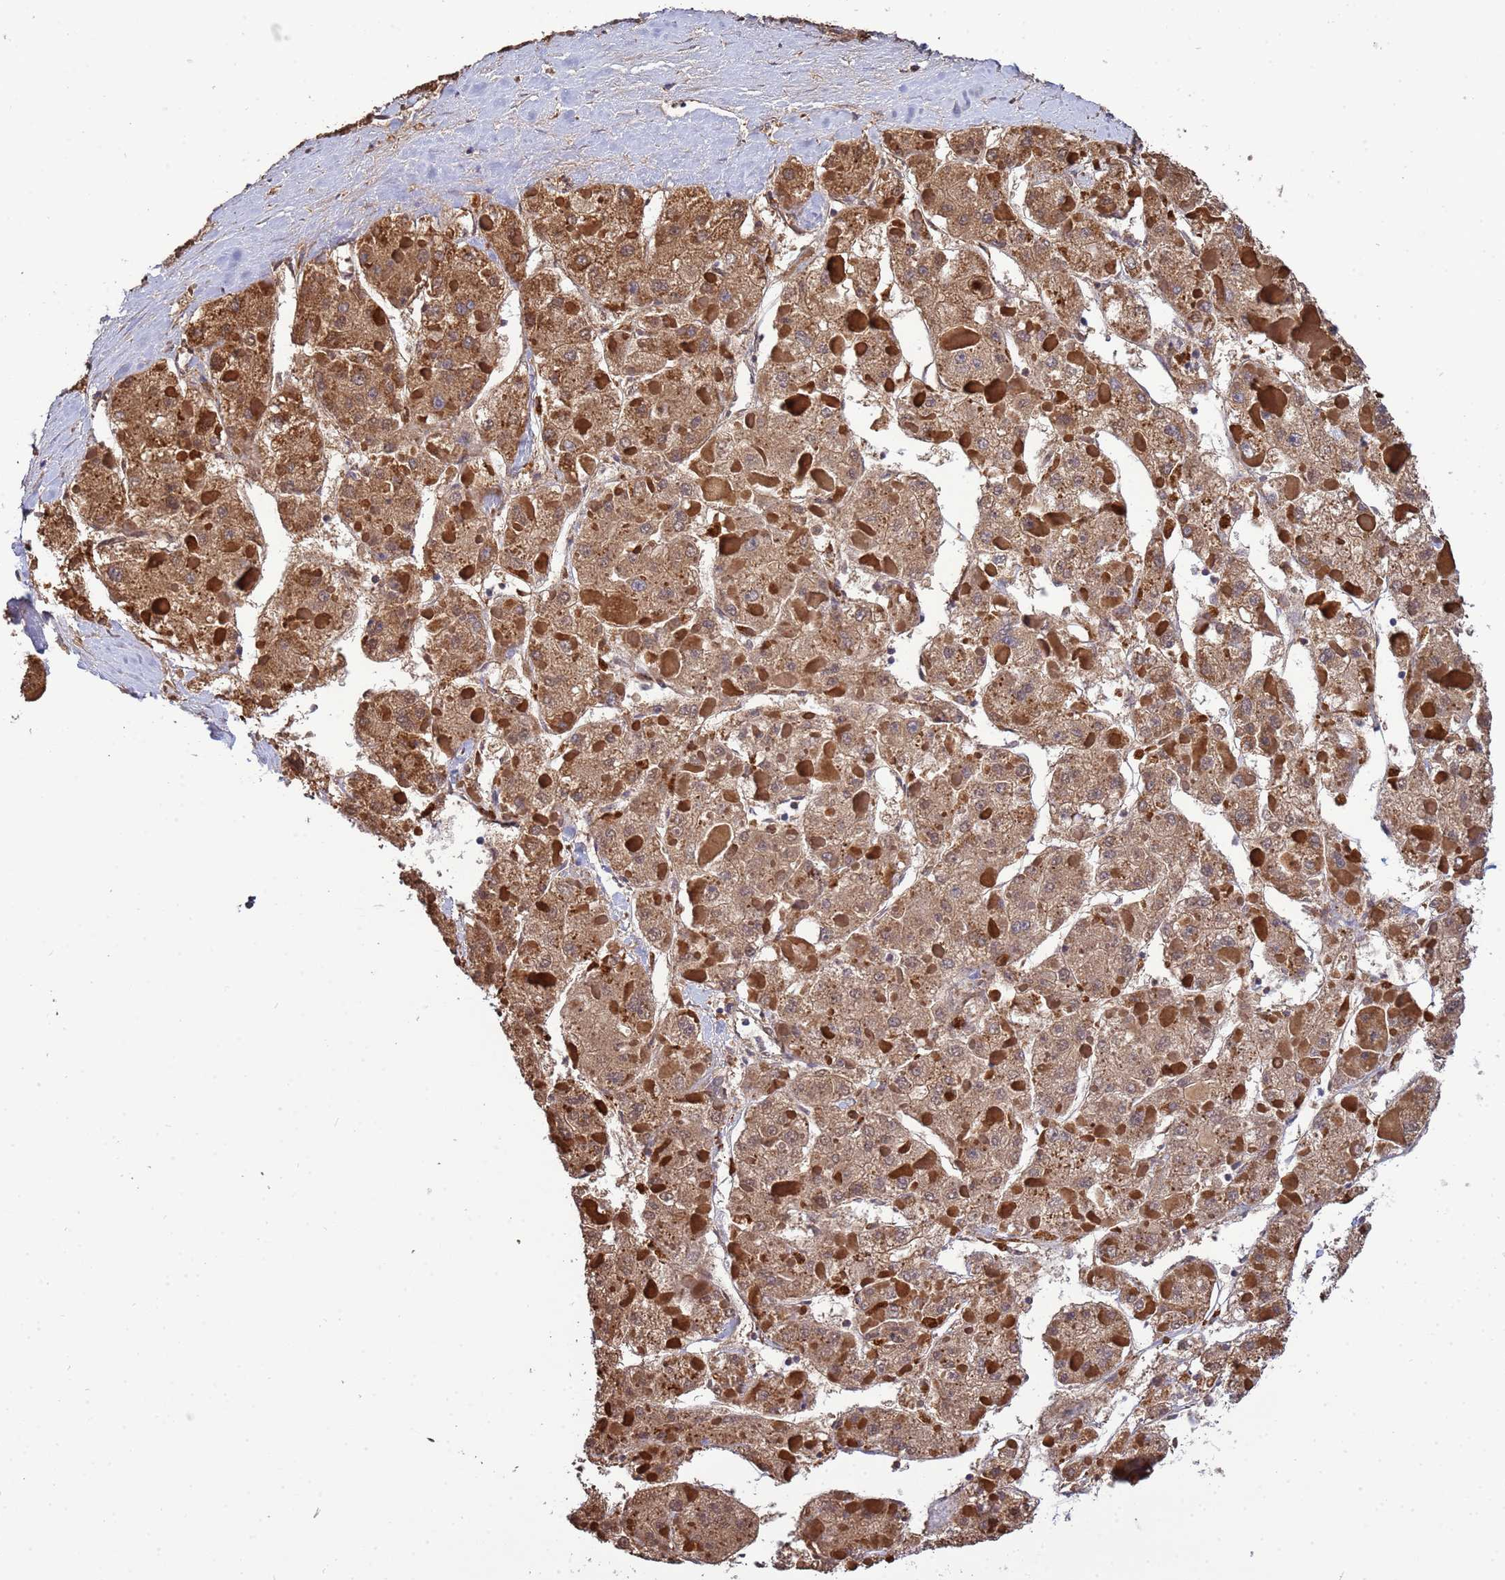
{"staining": {"intensity": "moderate", "quantity": ">75%", "location": "cytoplasmic/membranous"}, "tissue": "liver cancer", "cell_type": "Tumor cells", "image_type": "cancer", "snomed": [{"axis": "morphology", "description": "Carcinoma, Hepatocellular, NOS"}, {"axis": "topography", "description": "Liver"}], "caption": "Tumor cells demonstrate moderate cytoplasmic/membranous positivity in approximately >75% of cells in hepatocellular carcinoma (liver). (IHC, brightfield microscopy, high magnification).", "gene": "GLUD1", "patient": {"sex": "female", "age": 73}}